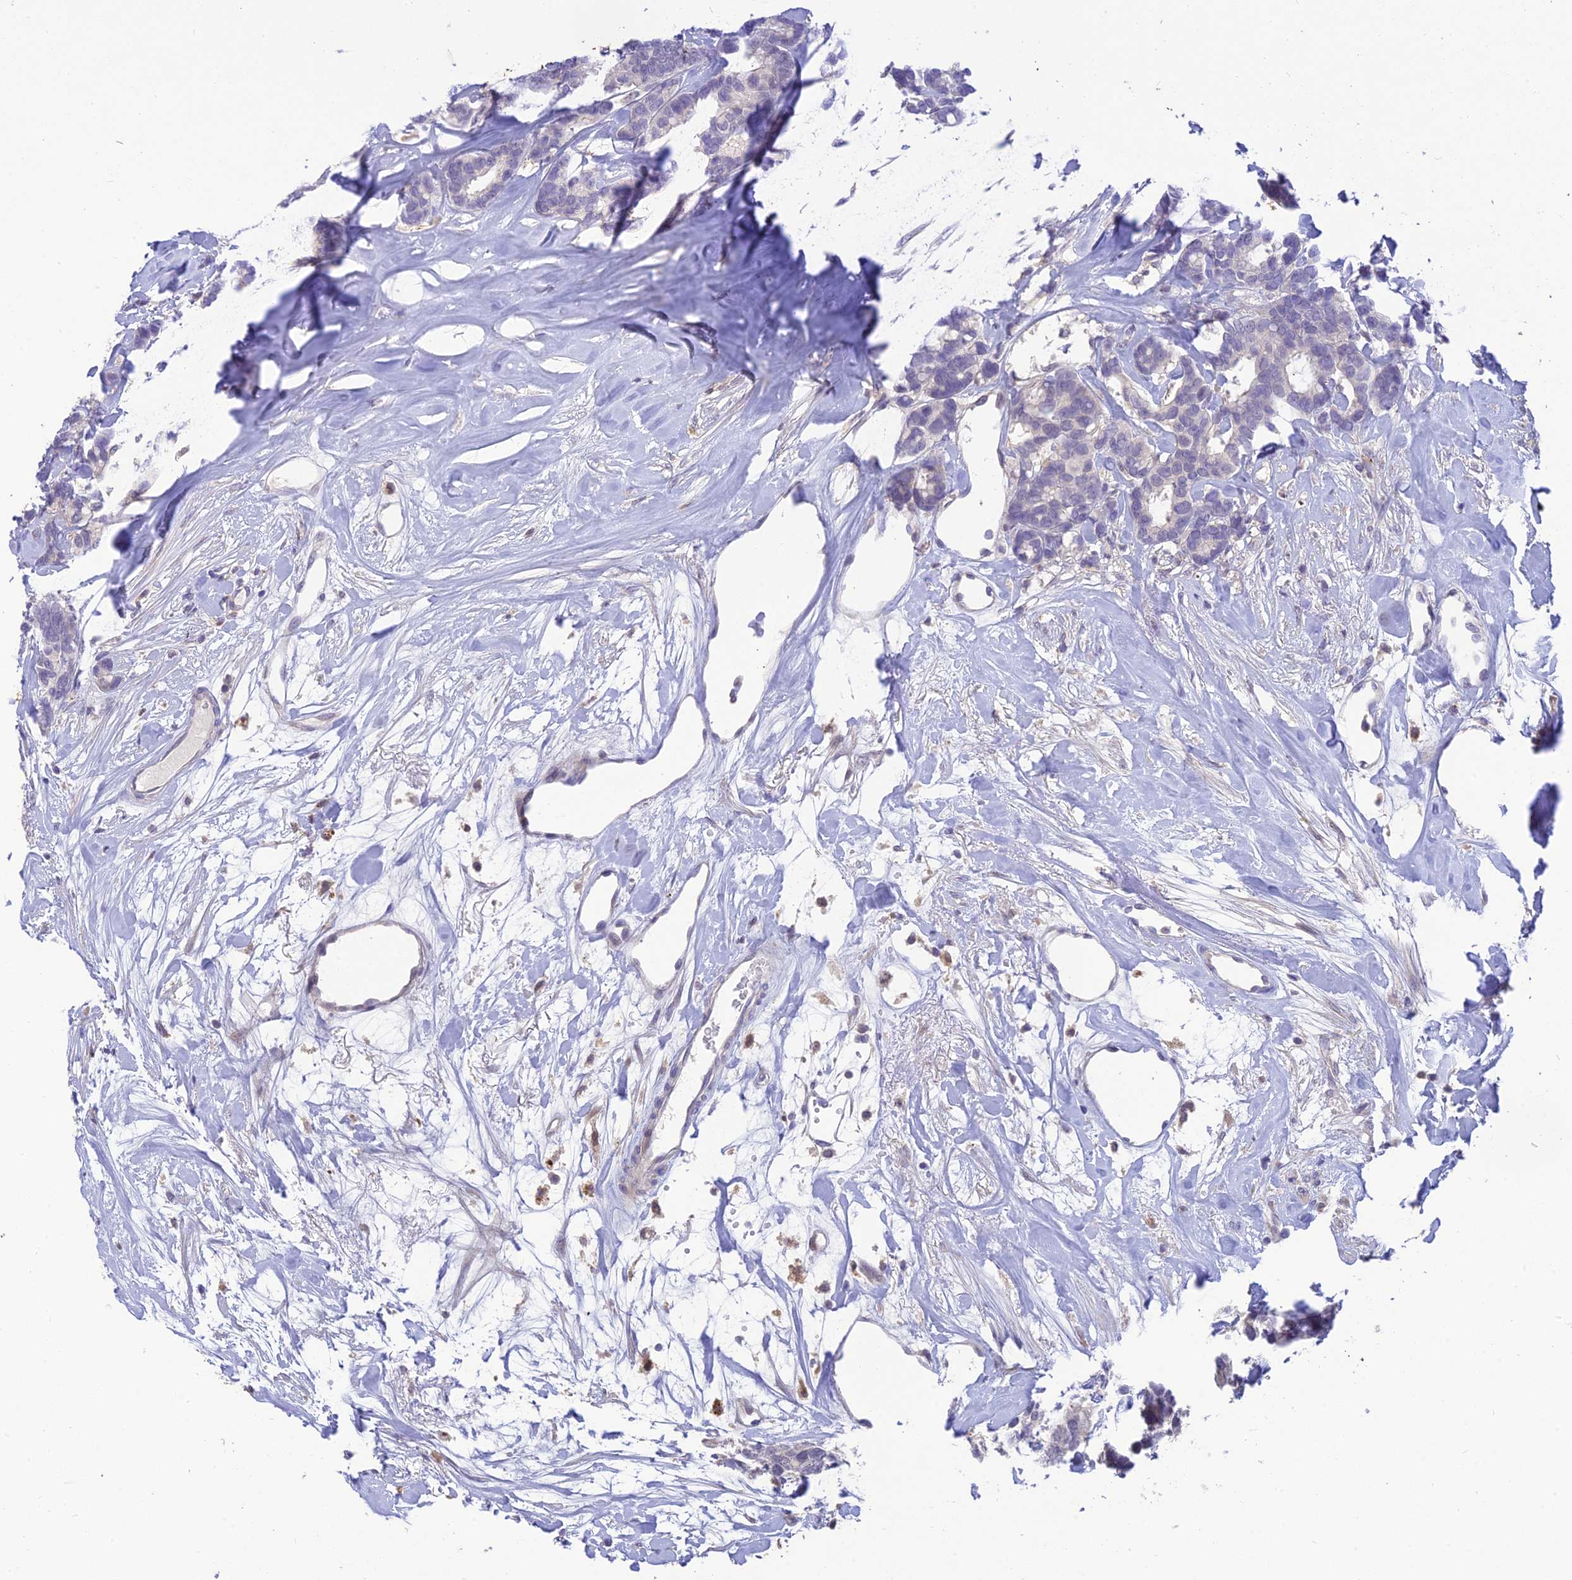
{"staining": {"intensity": "negative", "quantity": "none", "location": "none"}, "tissue": "breast cancer", "cell_type": "Tumor cells", "image_type": "cancer", "snomed": [{"axis": "morphology", "description": "Duct carcinoma"}, {"axis": "topography", "description": "Breast"}], "caption": "Immunohistochemistry (IHC) image of intraductal carcinoma (breast) stained for a protein (brown), which demonstrates no expression in tumor cells. (IHC, brightfield microscopy, high magnification).", "gene": "BMT2", "patient": {"sex": "female", "age": 87}}